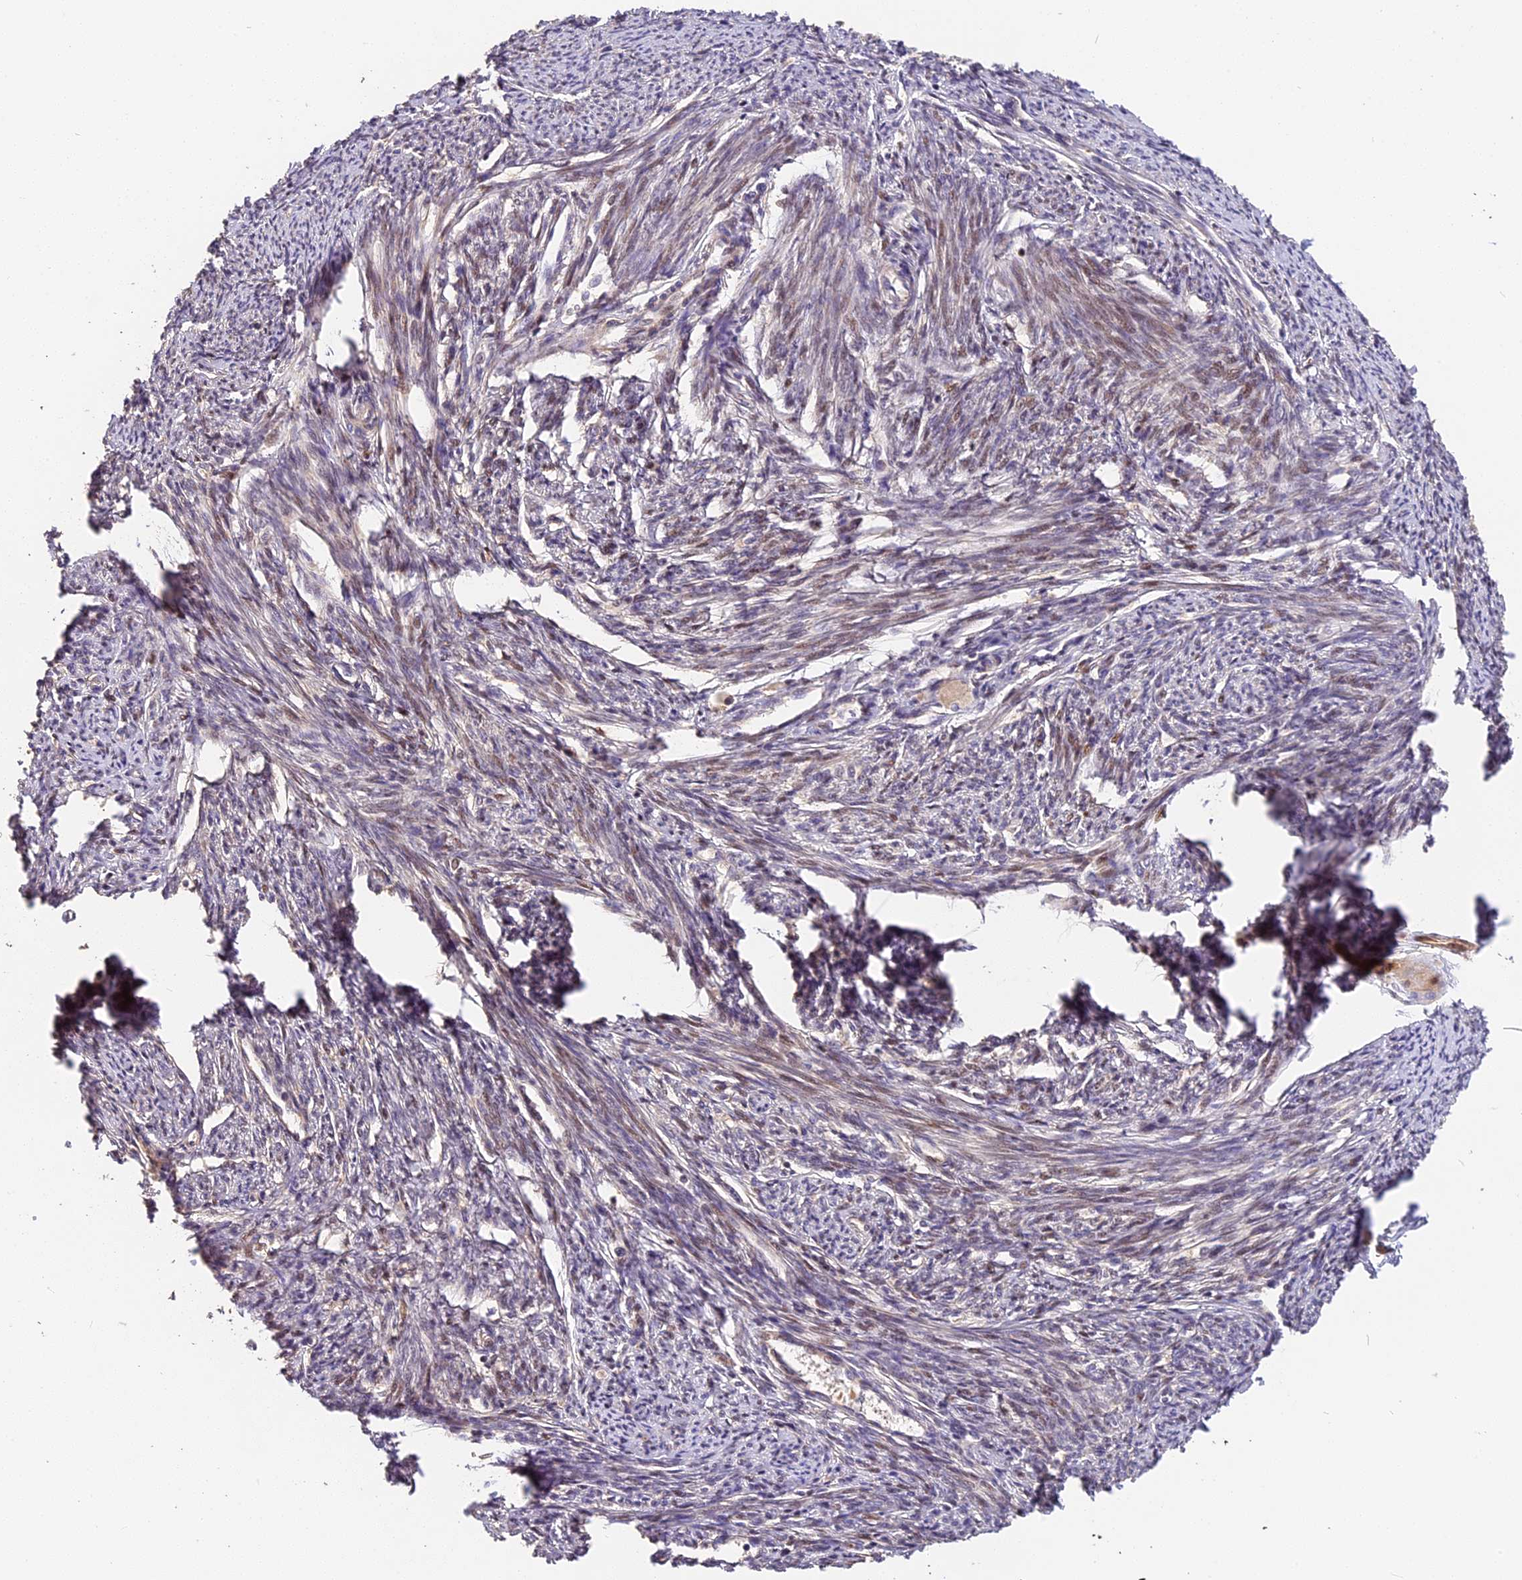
{"staining": {"intensity": "moderate", "quantity": "25%-75%", "location": "cytoplasmic/membranous"}, "tissue": "smooth muscle", "cell_type": "Smooth muscle cells", "image_type": "normal", "snomed": [{"axis": "morphology", "description": "Normal tissue, NOS"}, {"axis": "topography", "description": "Smooth muscle"}, {"axis": "topography", "description": "Uterus"}], "caption": "DAB (3,3'-diaminobenzidine) immunohistochemical staining of unremarkable smooth muscle shows moderate cytoplasmic/membranous protein positivity in about 25%-75% of smooth muscle cells. Immunohistochemistry stains the protein in brown and the nuclei are stained blue.", "gene": "ARHGAP17", "patient": {"sex": "female", "age": 59}}